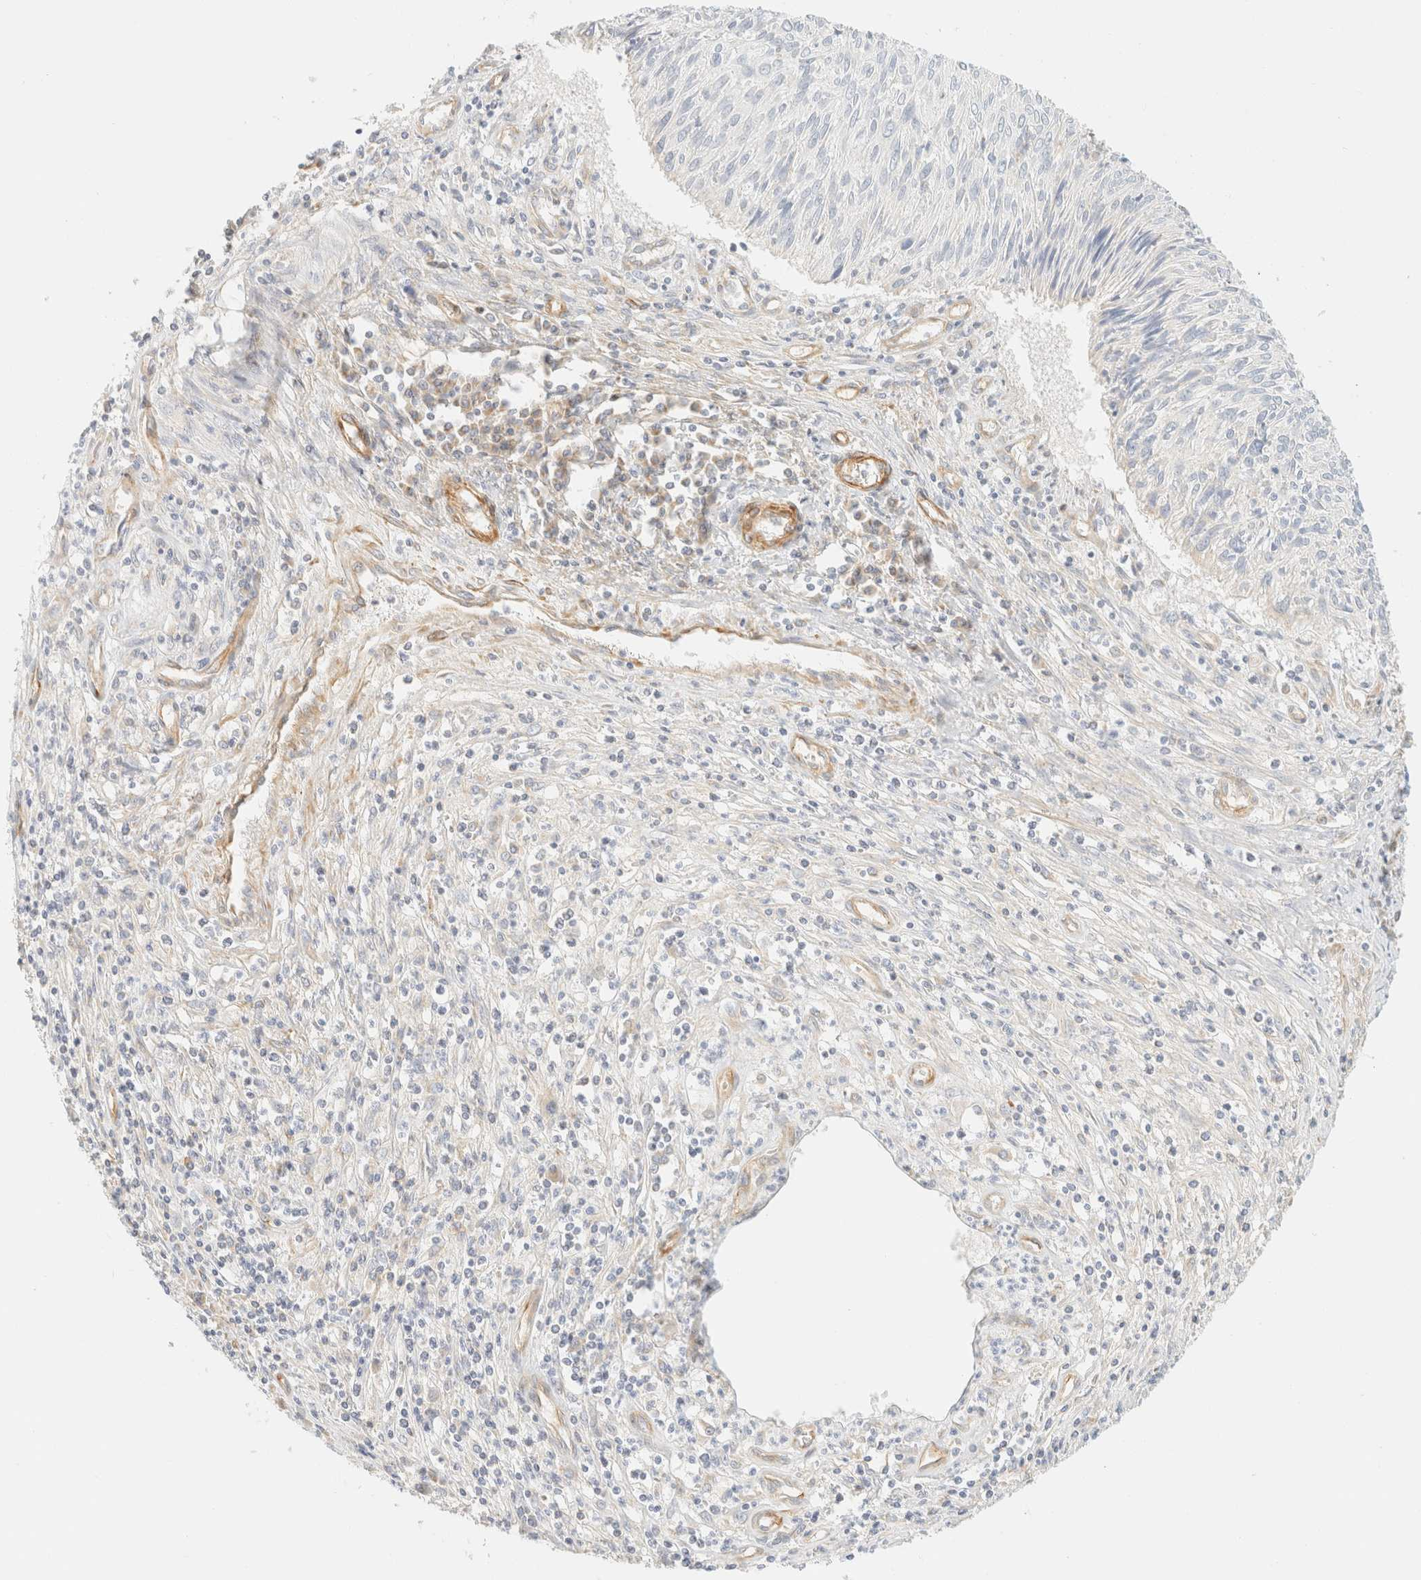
{"staining": {"intensity": "negative", "quantity": "none", "location": "none"}, "tissue": "cervical cancer", "cell_type": "Tumor cells", "image_type": "cancer", "snomed": [{"axis": "morphology", "description": "Squamous cell carcinoma, NOS"}, {"axis": "topography", "description": "Cervix"}], "caption": "There is no significant staining in tumor cells of squamous cell carcinoma (cervical).", "gene": "MRM3", "patient": {"sex": "female", "age": 51}}